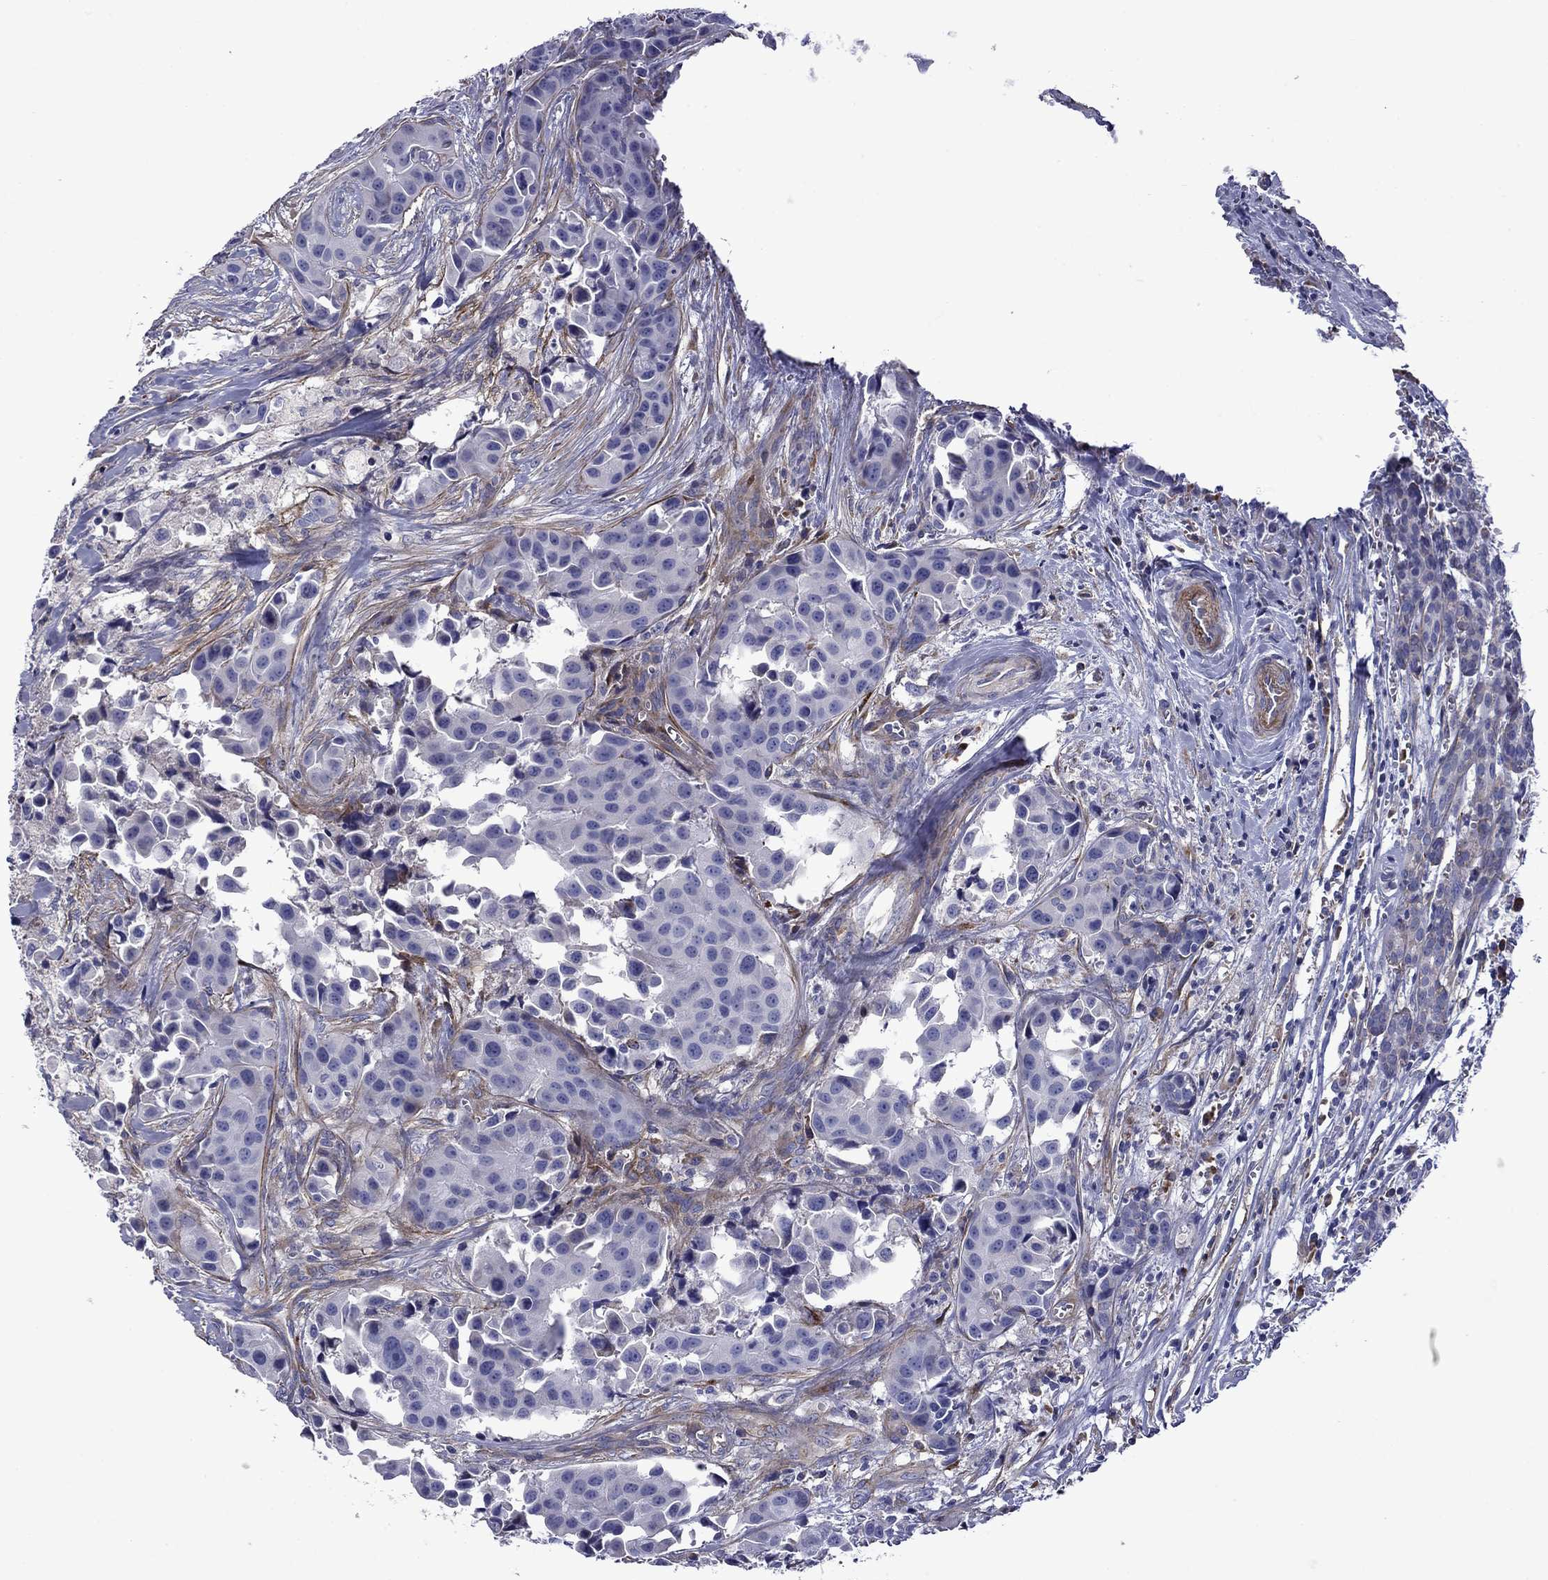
{"staining": {"intensity": "negative", "quantity": "none", "location": "none"}, "tissue": "head and neck cancer", "cell_type": "Tumor cells", "image_type": "cancer", "snomed": [{"axis": "morphology", "description": "Adenocarcinoma, NOS"}, {"axis": "topography", "description": "Head-Neck"}], "caption": "Tumor cells are negative for brown protein staining in head and neck cancer (adenocarcinoma).", "gene": "HSPG2", "patient": {"sex": "male", "age": 76}}